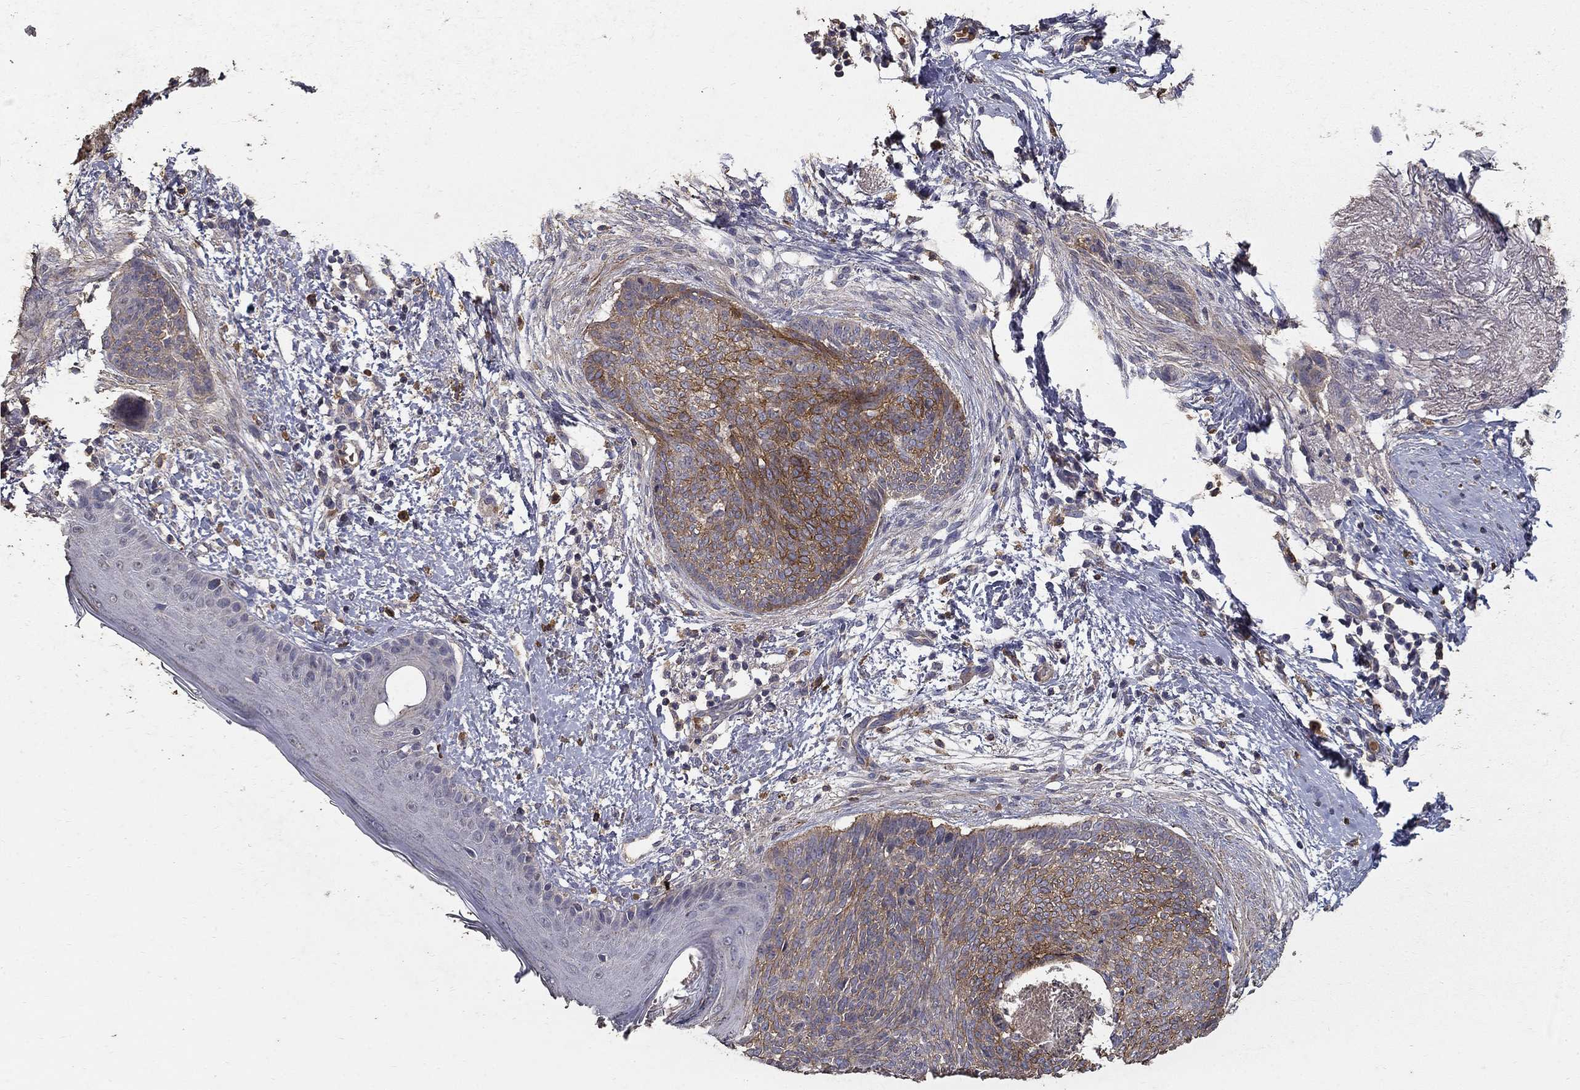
{"staining": {"intensity": "moderate", "quantity": "25%-75%", "location": "cytoplasmic/membranous"}, "tissue": "skin cancer", "cell_type": "Tumor cells", "image_type": "cancer", "snomed": [{"axis": "morphology", "description": "Basal cell carcinoma"}, {"axis": "topography", "description": "Skin"}], "caption": "This photomicrograph exhibits IHC staining of basal cell carcinoma (skin), with medium moderate cytoplasmic/membranous positivity in approximately 25%-75% of tumor cells.", "gene": "MPP2", "patient": {"sex": "female", "age": 65}}